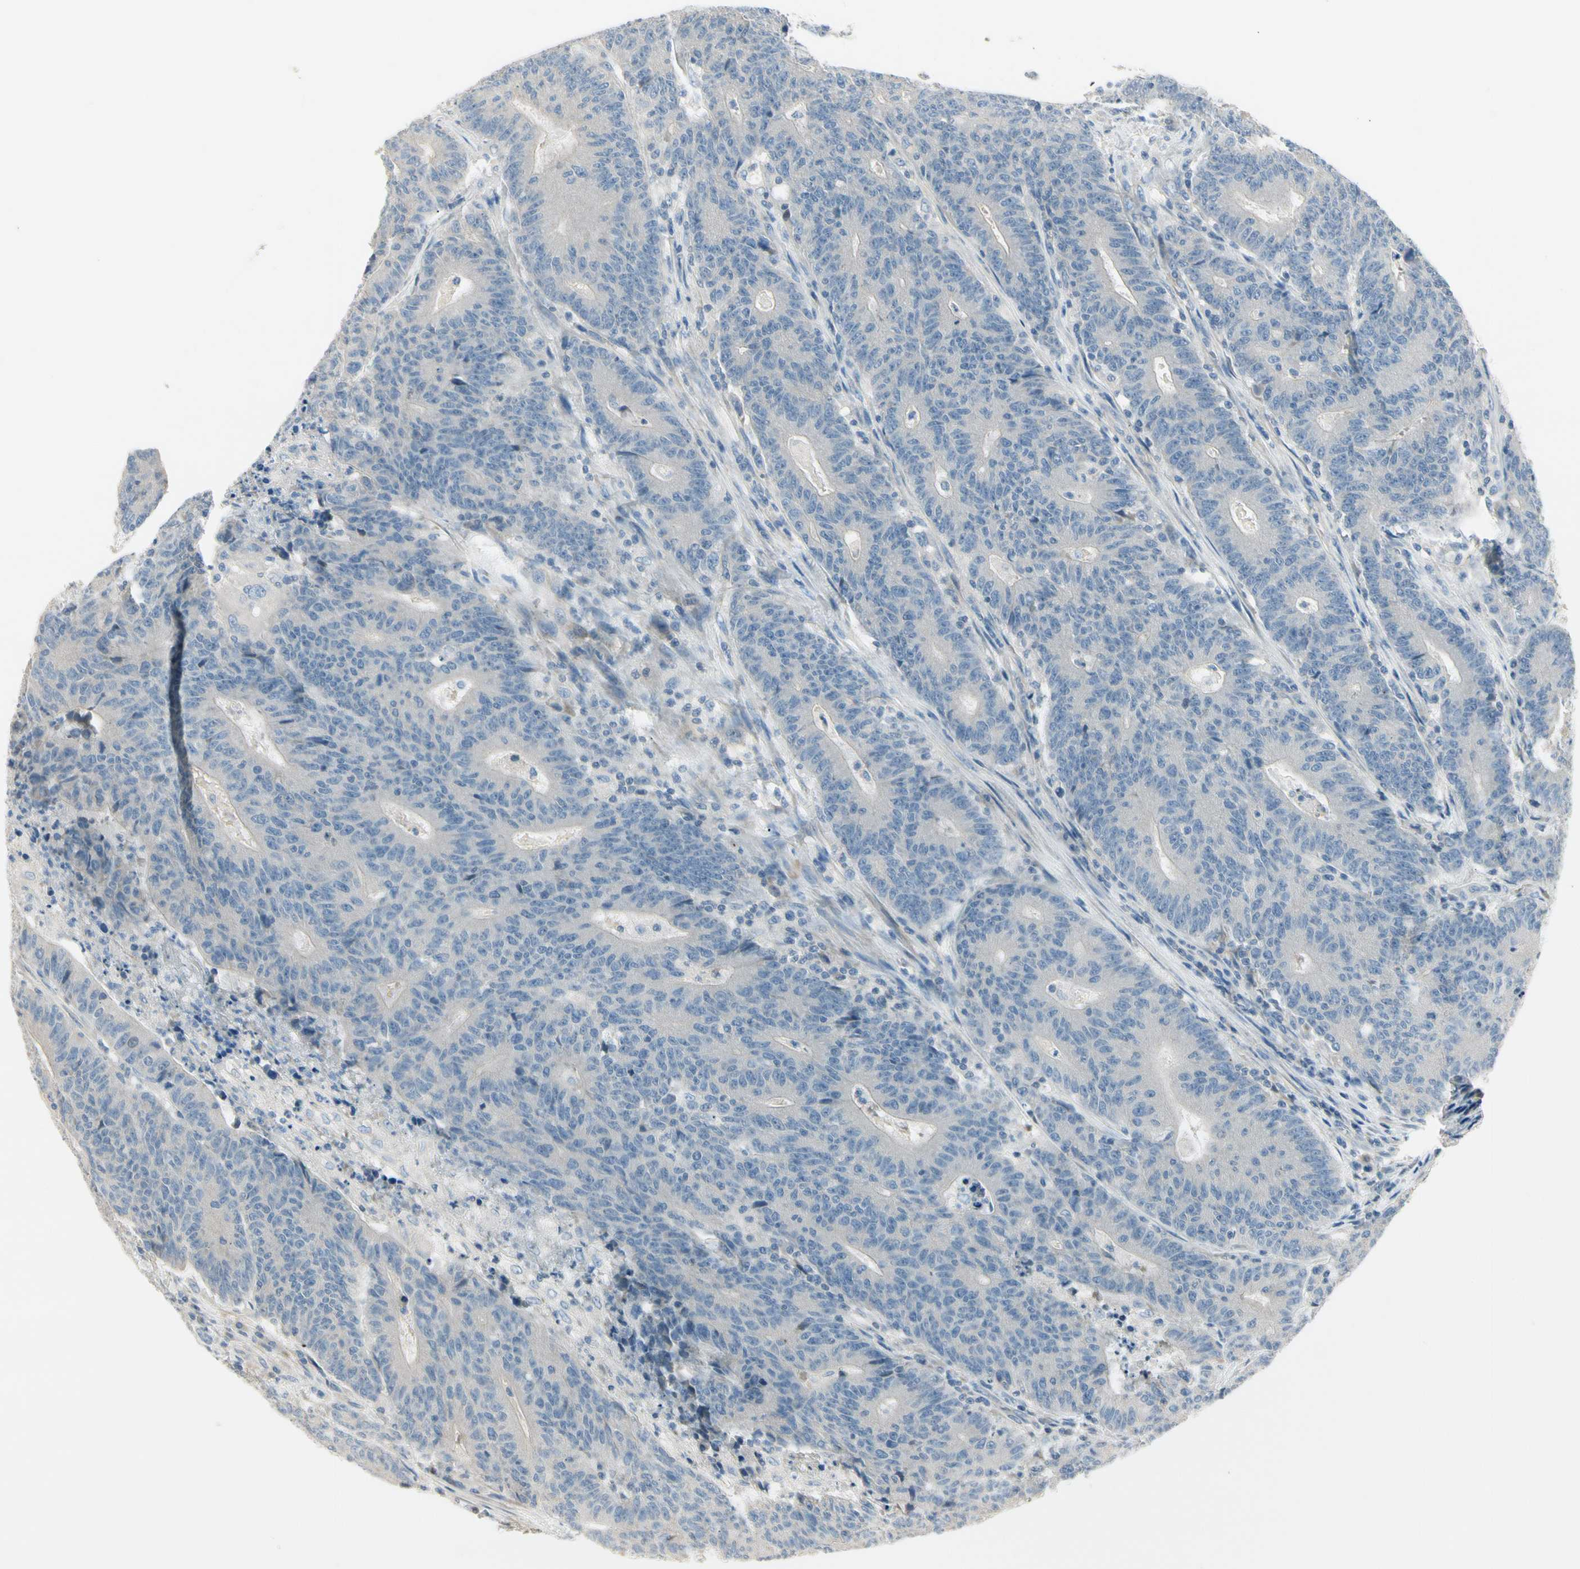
{"staining": {"intensity": "negative", "quantity": "none", "location": "none"}, "tissue": "colorectal cancer", "cell_type": "Tumor cells", "image_type": "cancer", "snomed": [{"axis": "morphology", "description": "Normal tissue, NOS"}, {"axis": "morphology", "description": "Adenocarcinoma, NOS"}, {"axis": "topography", "description": "Colon"}], "caption": "The histopathology image exhibits no staining of tumor cells in colorectal adenocarcinoma.", "gene": "ADGRA3", "patient": {"sex": "female", "age": 75}}